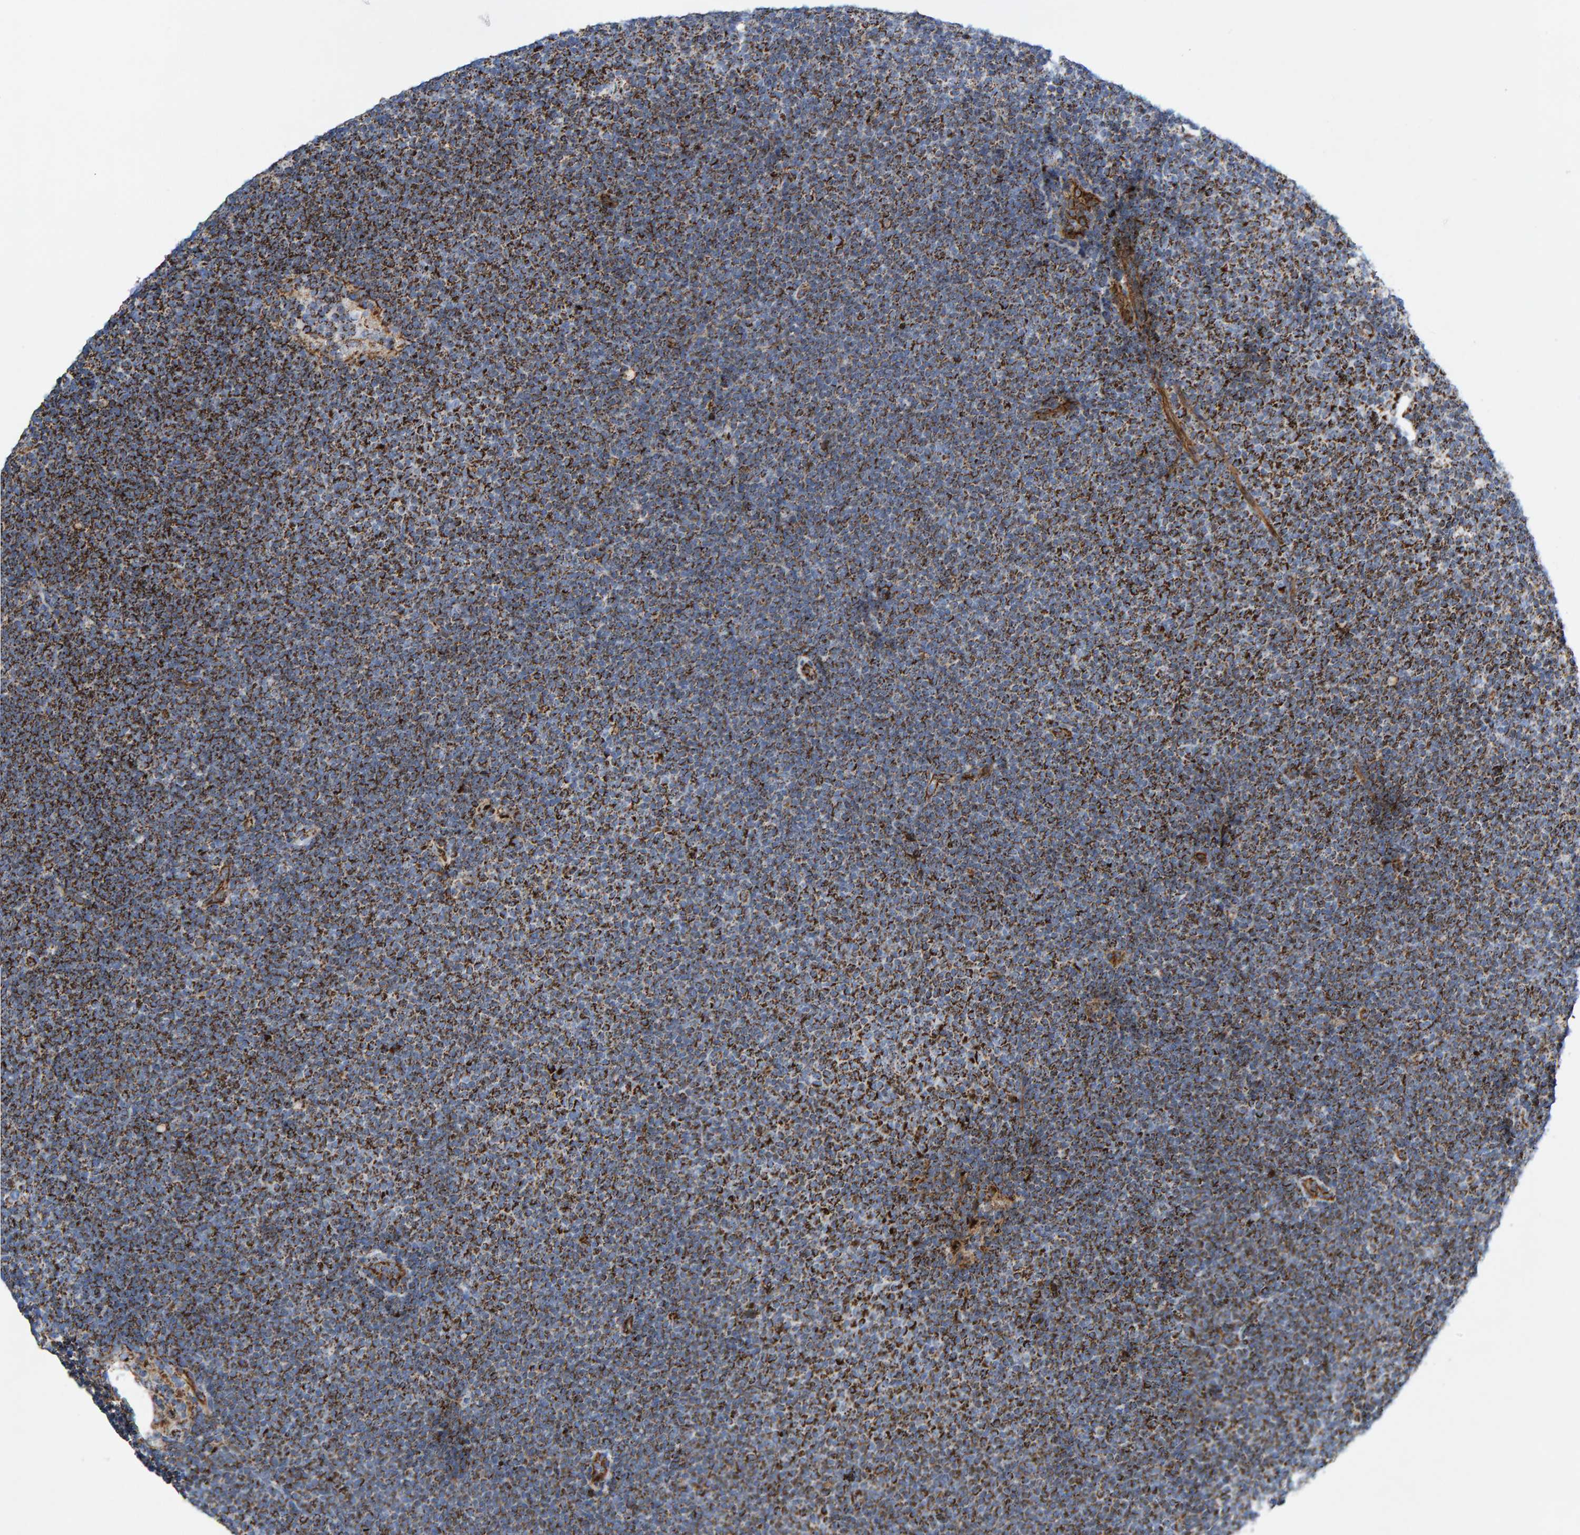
{"staining": {"intensity": "strong", "quantity": "25%-75%", "location": "cytoplasmic/membranous"}, "tissue": "lymphoma", "cell_type": "Tumor cells", "image_type": "cancer", "snomed": [{"axis": "morphology", "description": "Malignant lymphoma, non-Hodgkin's type, Low grade"}, {"axis": "topography", "description": "Lymph node"}], "caption": "Low-grade malignant lymphoma, non-Hodgkin's type stained with DAB (3,3'-diaminobenzidine) IHC displays high levels of strong cytoplasmic/membranous expression in about 25%-75% of tumor cells. (brown staining indicates protein expression, while blue staining denotes nuclei).", "gene": "GGTA1", "patient": {"sex": "female", "age": 53}}